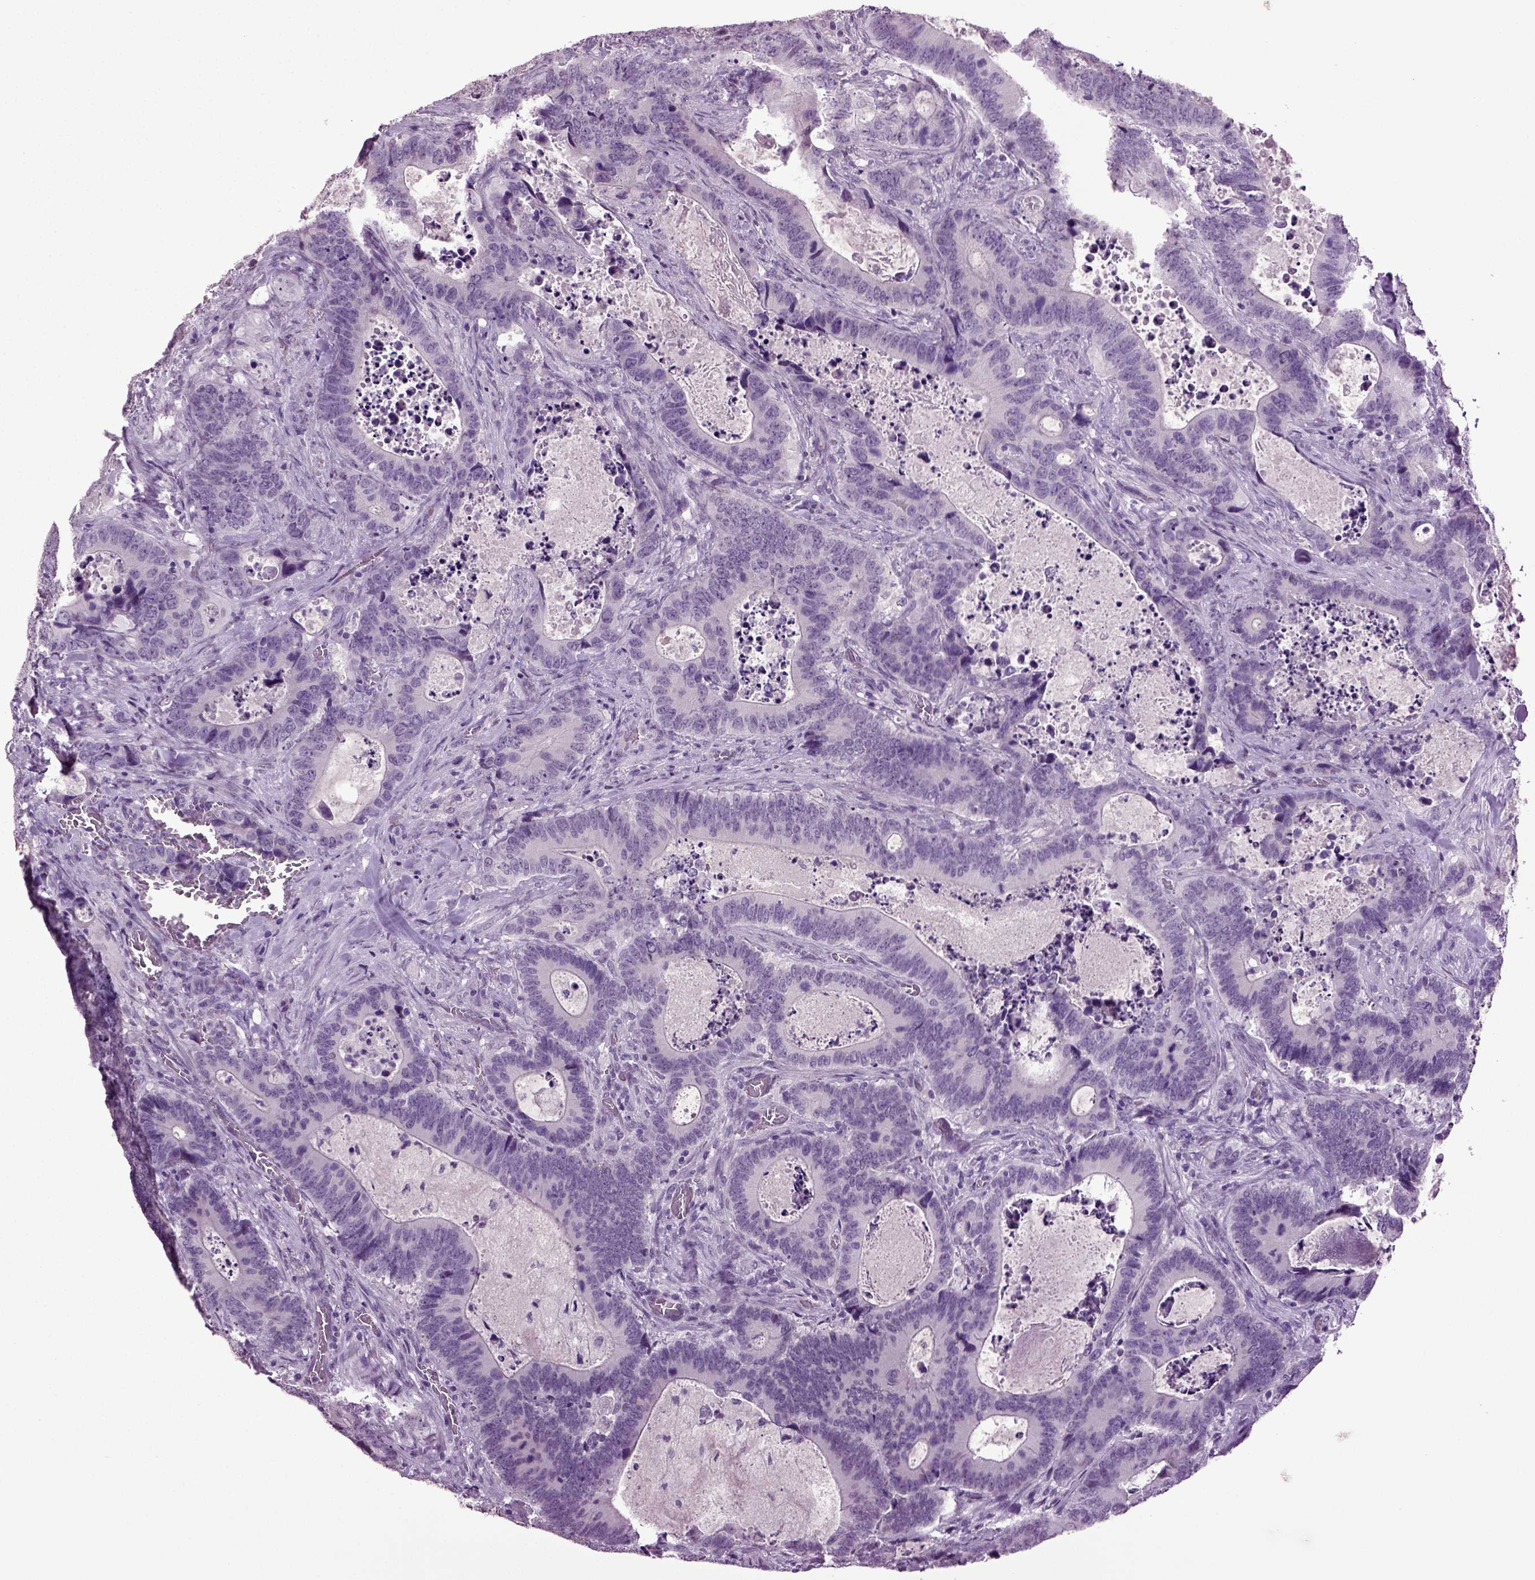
{"staining": {"intensity": "negative", "quantity": "none", "location": "none"}, "tissue": "colorectal cancer", "cell_type": "Tumor cells", "image_type": "cancer", "snomed": [{"axis": "morphology", "description": "Adenocarcinoma, NOS"}, {"axis": "topography", "description": "Colon"}], "caption": "Immunohistochemistry image of colorectal cancer stained for a protein (brown), which shows no positivity in tumor cells.", "gene": "SLC17A6", "patient": {"sex": "female", "age": 82}}